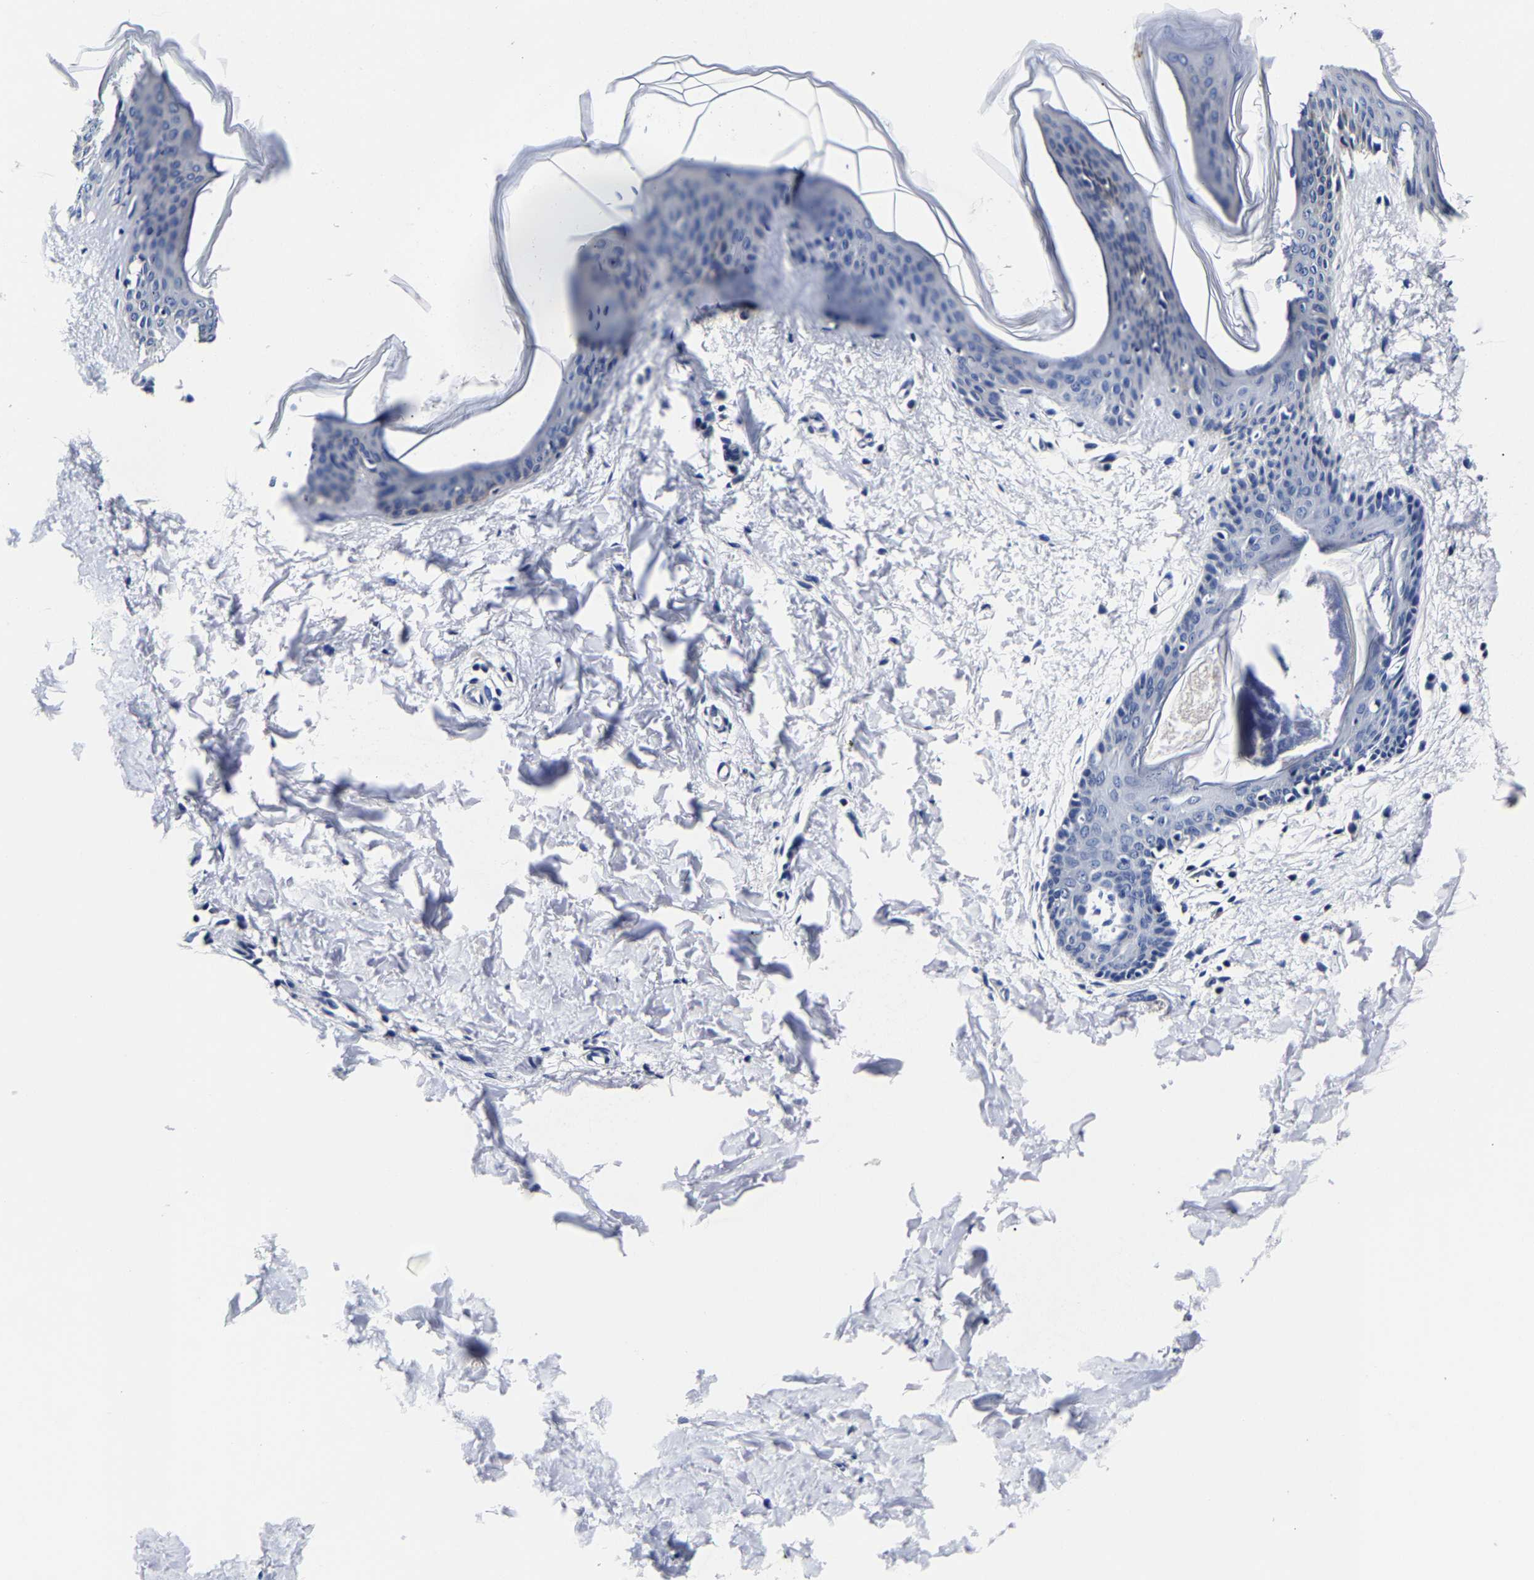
{"staining": {"intensity": "negative", "quantity": "none", "location": "none"}, "tissue": "skin", "cell_type": "Fibroblasts", "image_type": "normal", "snomed": [{"axis": "morphology", "description": "Normal tissue, NOS"}, {"axis": "topography", "description": "Skin"}], "caption": "Immunohistochemical staining of benign skin reveals no significant staining in fibroblasts. (Immunohistochemistry (ihc), brightfield microscopy, high magnification).", "gene": "AKAP4", "patient": {"sex": "female", "age": 17}}